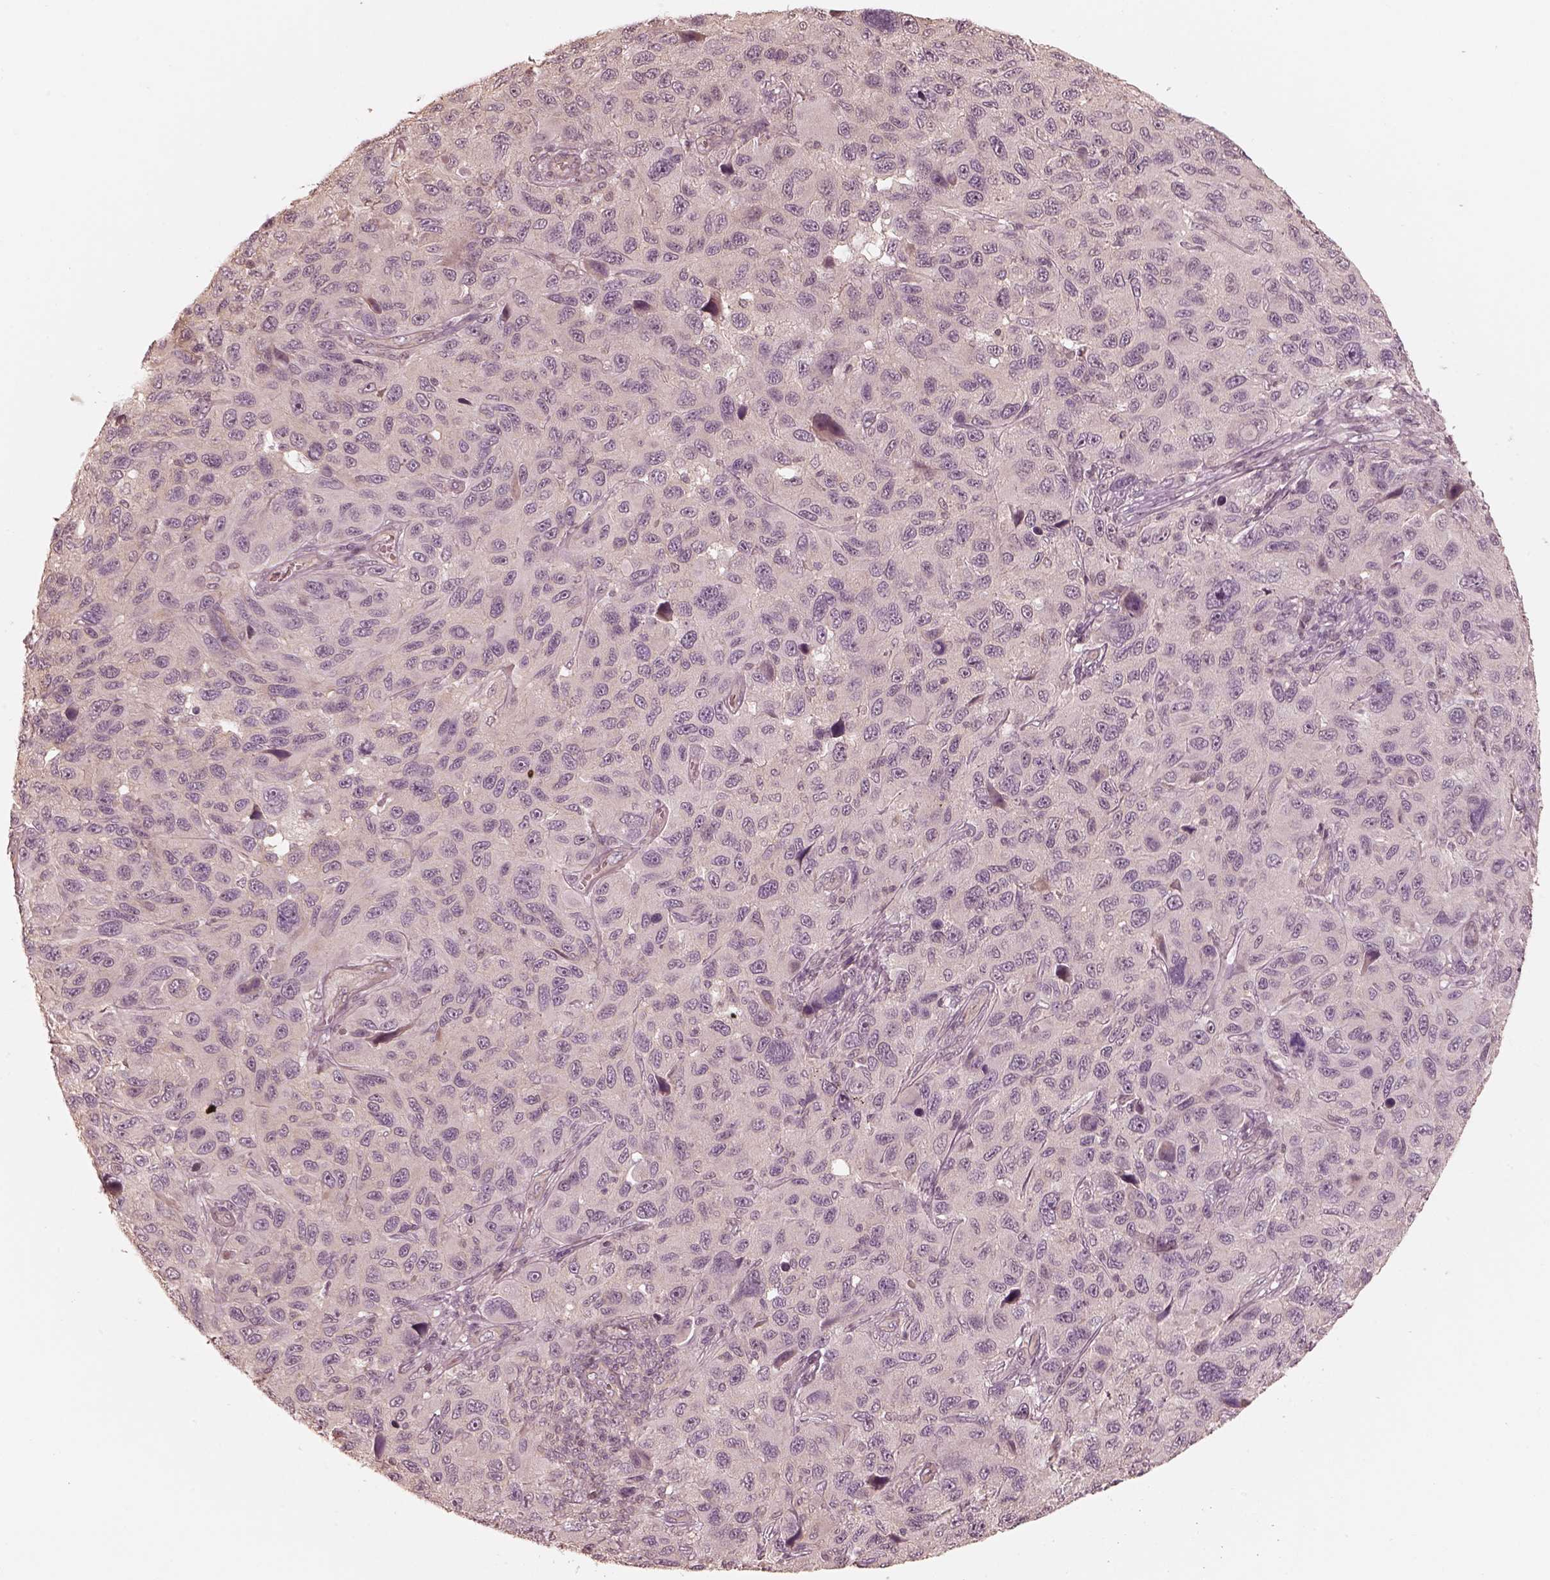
{"staining": {"intensity": "negative", "quantity": "none", "location": "none"}, "tissue": "melanoma", "cell_type": "Tumor cells", "image_type": "cancer", "snomed": [{"axis": "morphology", "description": "Malignant melanoma, NOS"}, {"axis": "topography", "description": "Skin"}], "caption": "This is an IHC histopathology image of melanoma. There is no expression in tumor cells.", "gene": "KIF5C", "patient": {"sex": "male", "age": 53}}